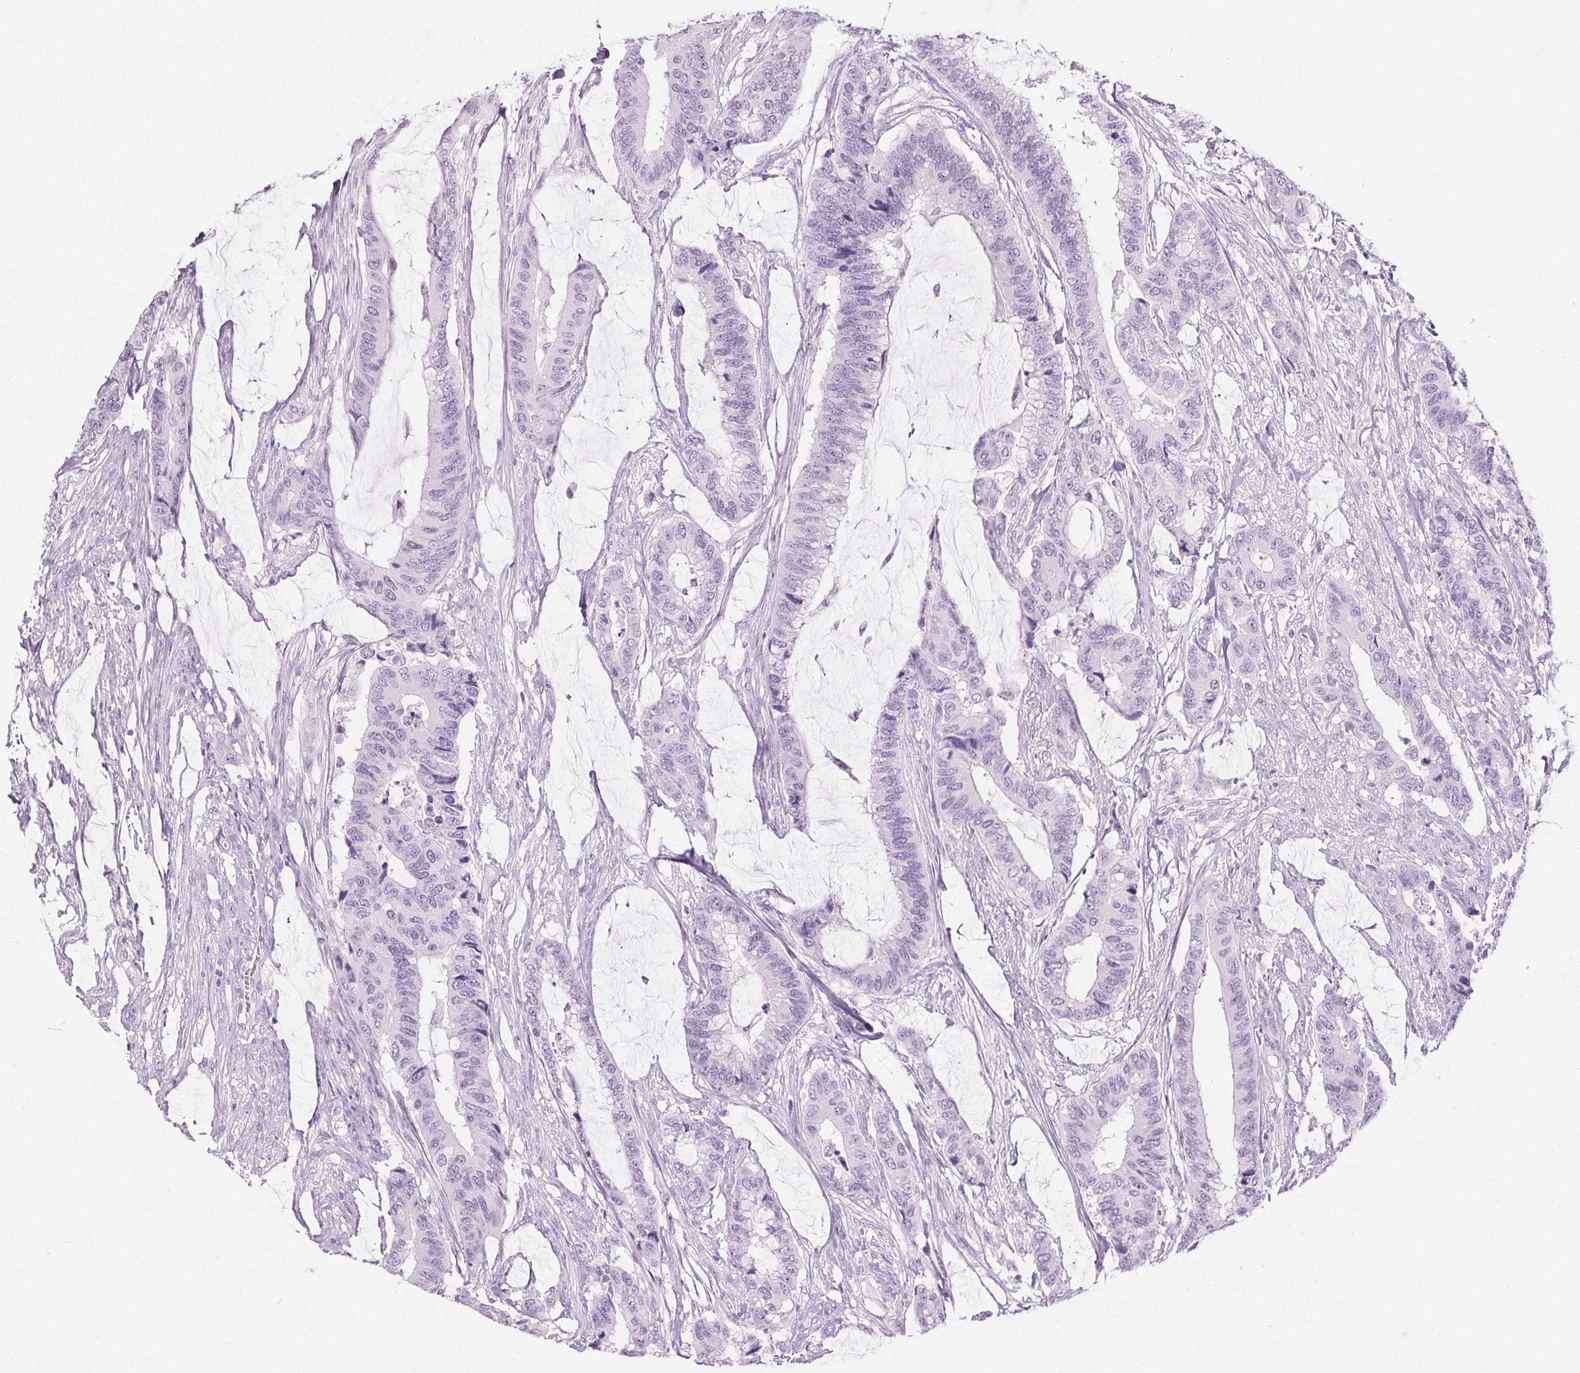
{"staining": {"intensity": "negative", "quantity": "none", "location": "none"}, "tissue": "colorectal cancer", "cell_type": "Tumor cells", "image_type": "cancer", "snomed": [{"axis": "morphology", "description": "Adenocarcinoma, NOS"}, {"axis": "topography", "description": "Rectum"}], "caption": "Tumor cells show no significant positivity in colorectal cancer (adenocarcinoma).", "gene": "BEND2", "patient": {"sex": "female", "age": 59}}